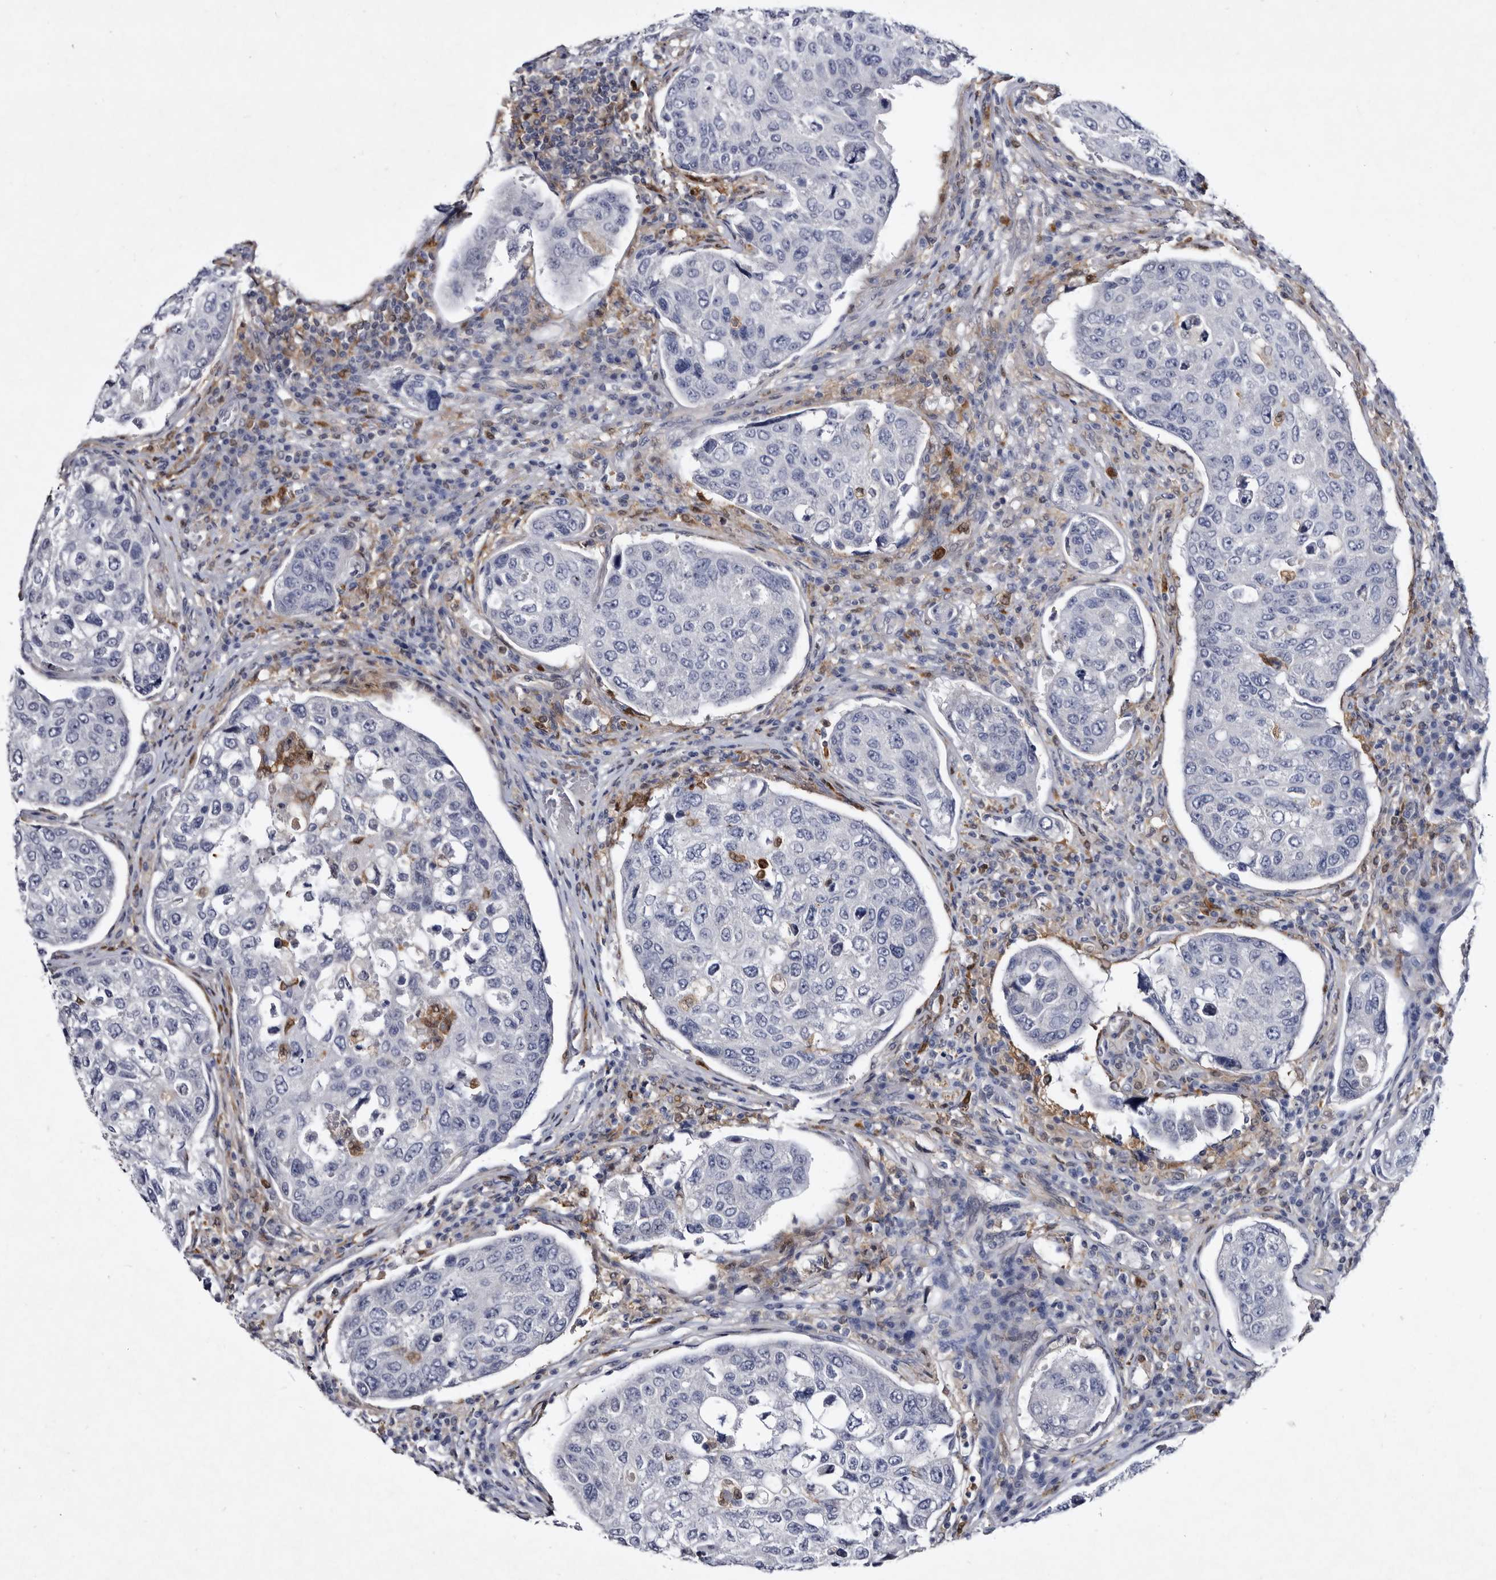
{"staining": {"intensity": "negative", "quantity": "none", "location": "none"}, "tissue": "urothelial cancer", "cell_type": "Tumor cells", "image_type": "cancer", "snomed": [{"axis": "morphology", "description": "Urothelial carcinoma, High grade"}, {"axis": "topography", "description": "Lymph node"}, {"axis": "topography", "description": "Urinary bladder"}], "caption": "Tumor cells show no significant protein staining in high-grade urothelial carcinoma. (Brightfield microscopy of DAB (3,3'-diaminobenzidine) immunohistochemistry at high magnification).", "gene": "SERPINB8", "patient": {"sex": "male", "age": 51}}